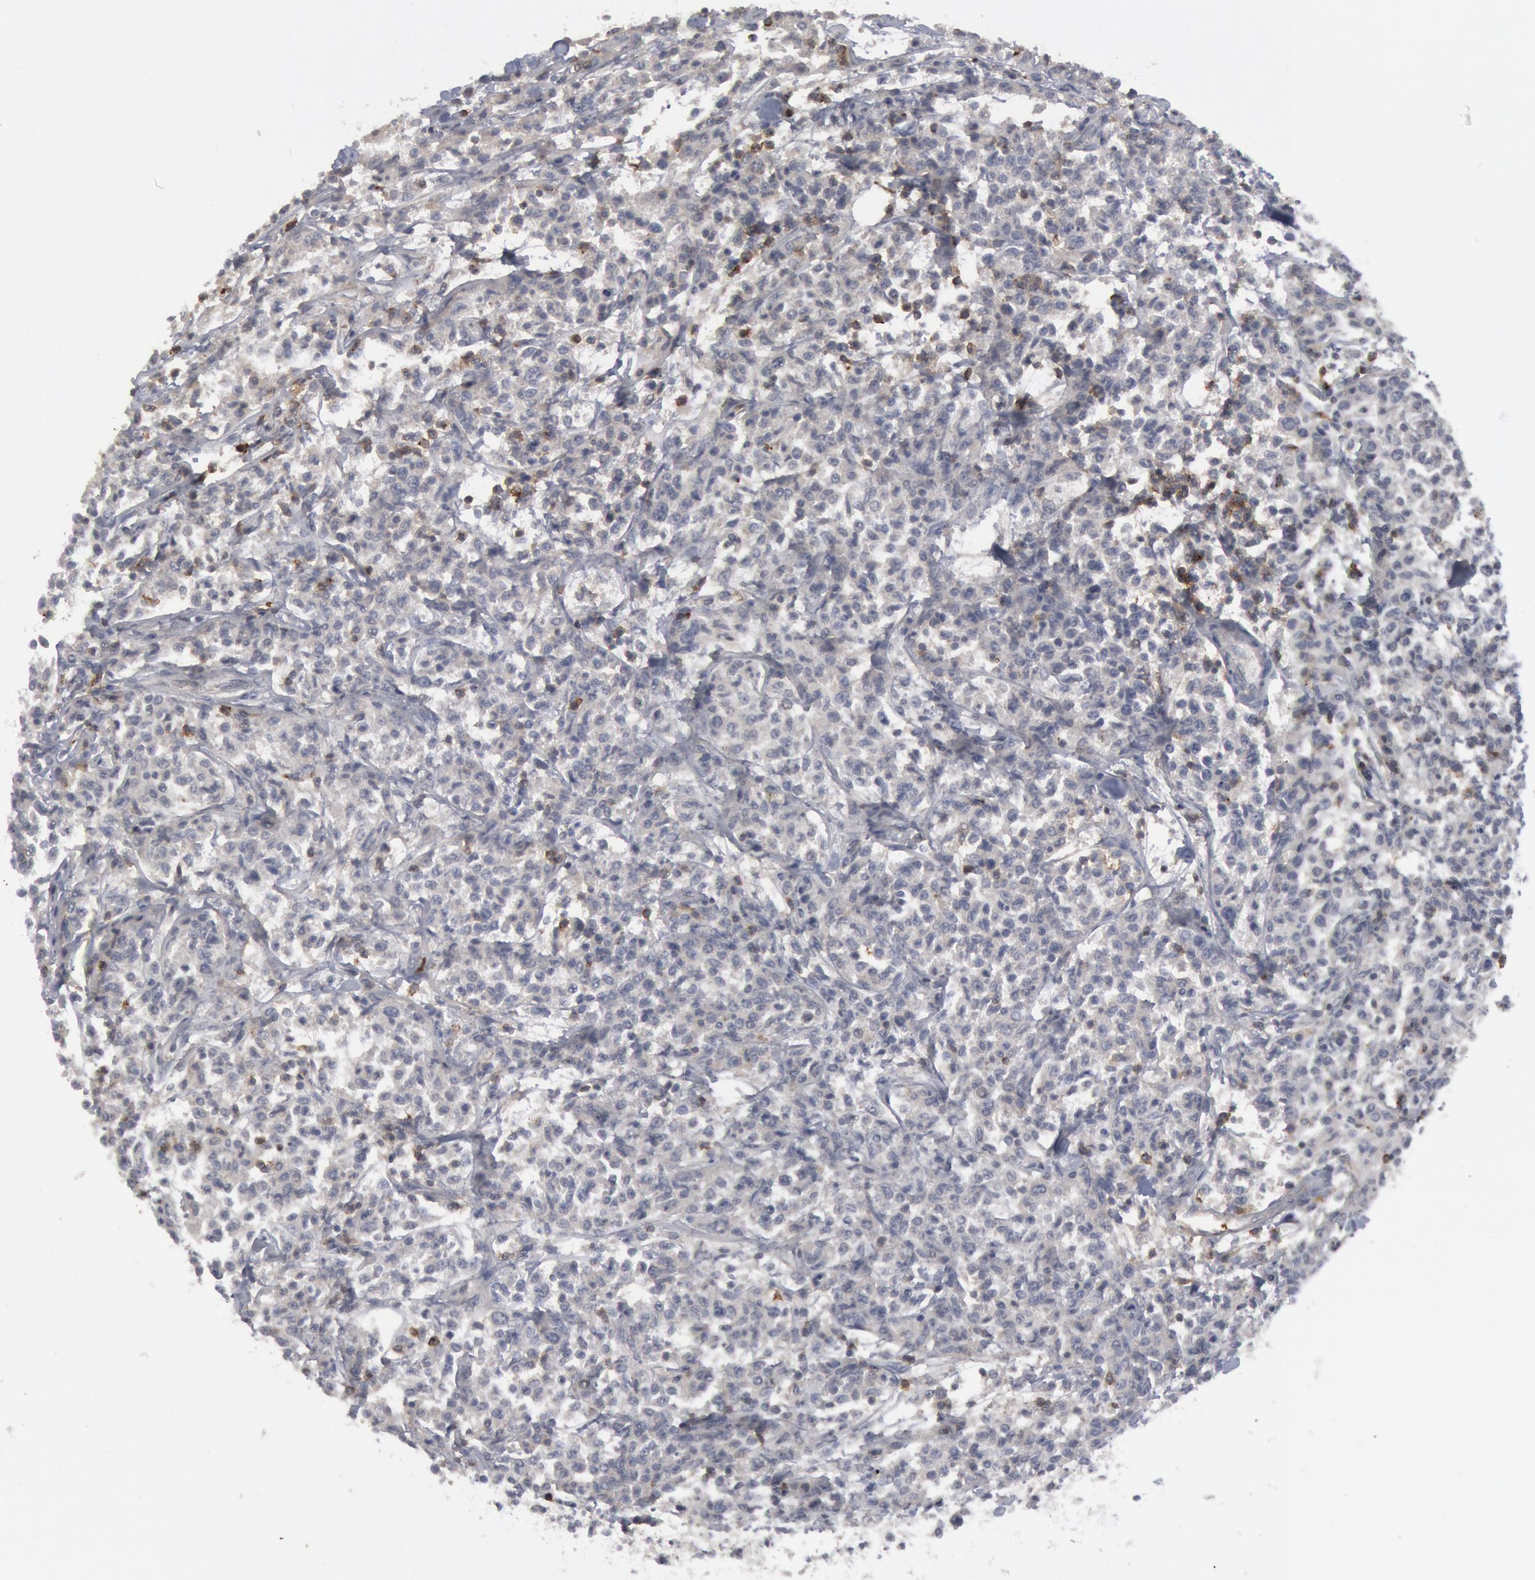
{"staining": {"intensity": "negative", "quantity": "none", "location": "none"}, "tissue": "lymphoma", "cell_type": "Tumor cells", "image_type": "cancer", "snomed": [{"axis": "morphology", "description": "Malignant lymphoma, non-Hodgkin's type, Low grade"}, {"axis": "topography", "description": "Small intestine"}], "caption": "Immunohistochemical staining of human low-grade malignant lymphoma, non-Hodgkin's type reveals no significant staining in tumor cells.", "gene": "C1QC", "patient": {"sex": "female", "age": 59}}